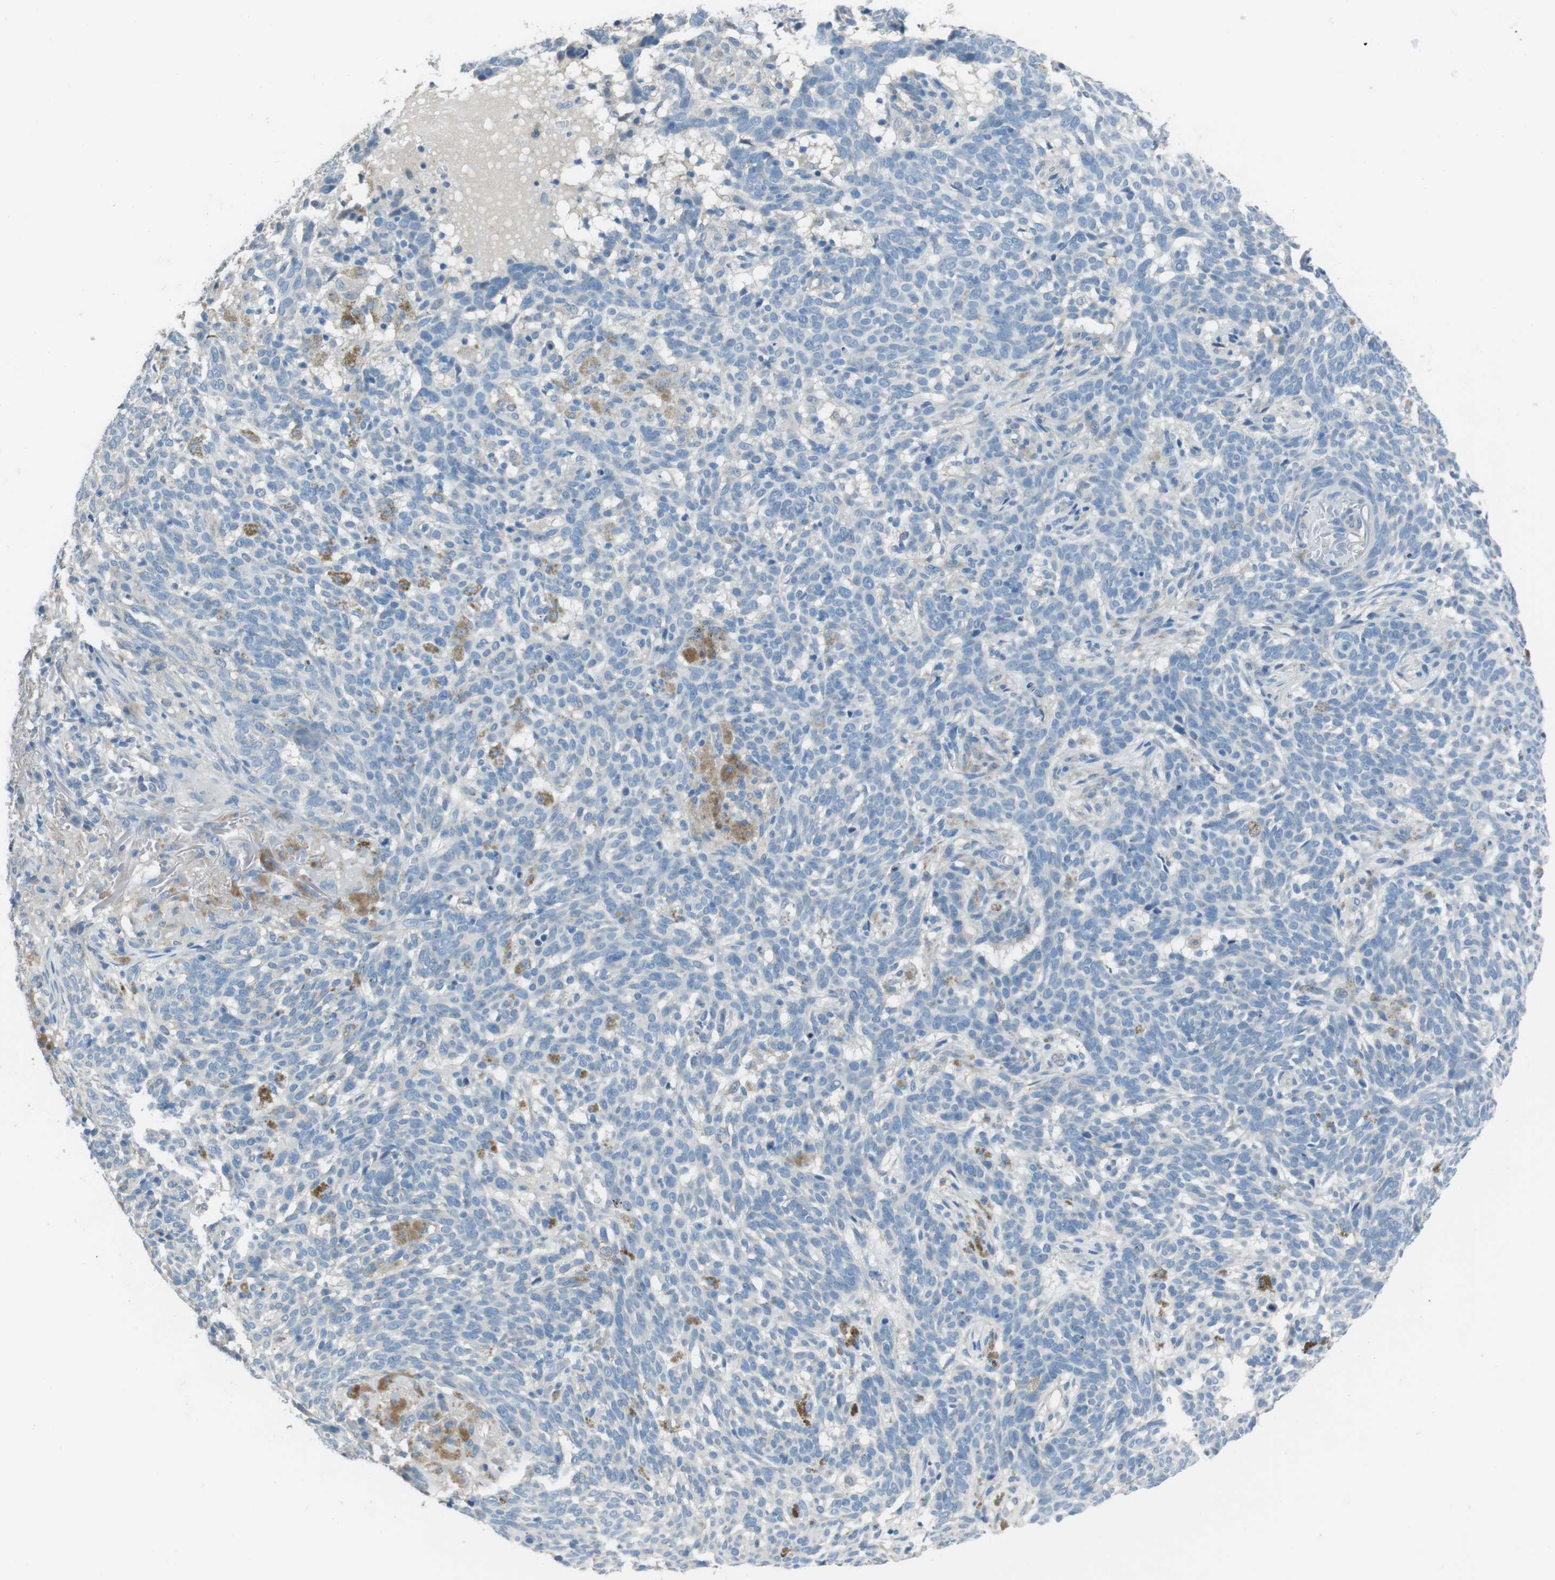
{"staining": {"intensity": "negative", "quantity": "none", "location": "none"}, "tissue": "skin cancer", "cell_type": "Tumor cells", "image_type": "cancer", "snomed": [{"axis": "morphology", "description": "Basal cell carcinoma"}, {"axis": "topography", "description": "Skin"}], "caption": "Immunohistochemical staining of skin basal cell carcinoma exhibits no significant staining in tumor cells.", "gene": "CYP2C8", "patient": {"sex": "male", "age": 85}}